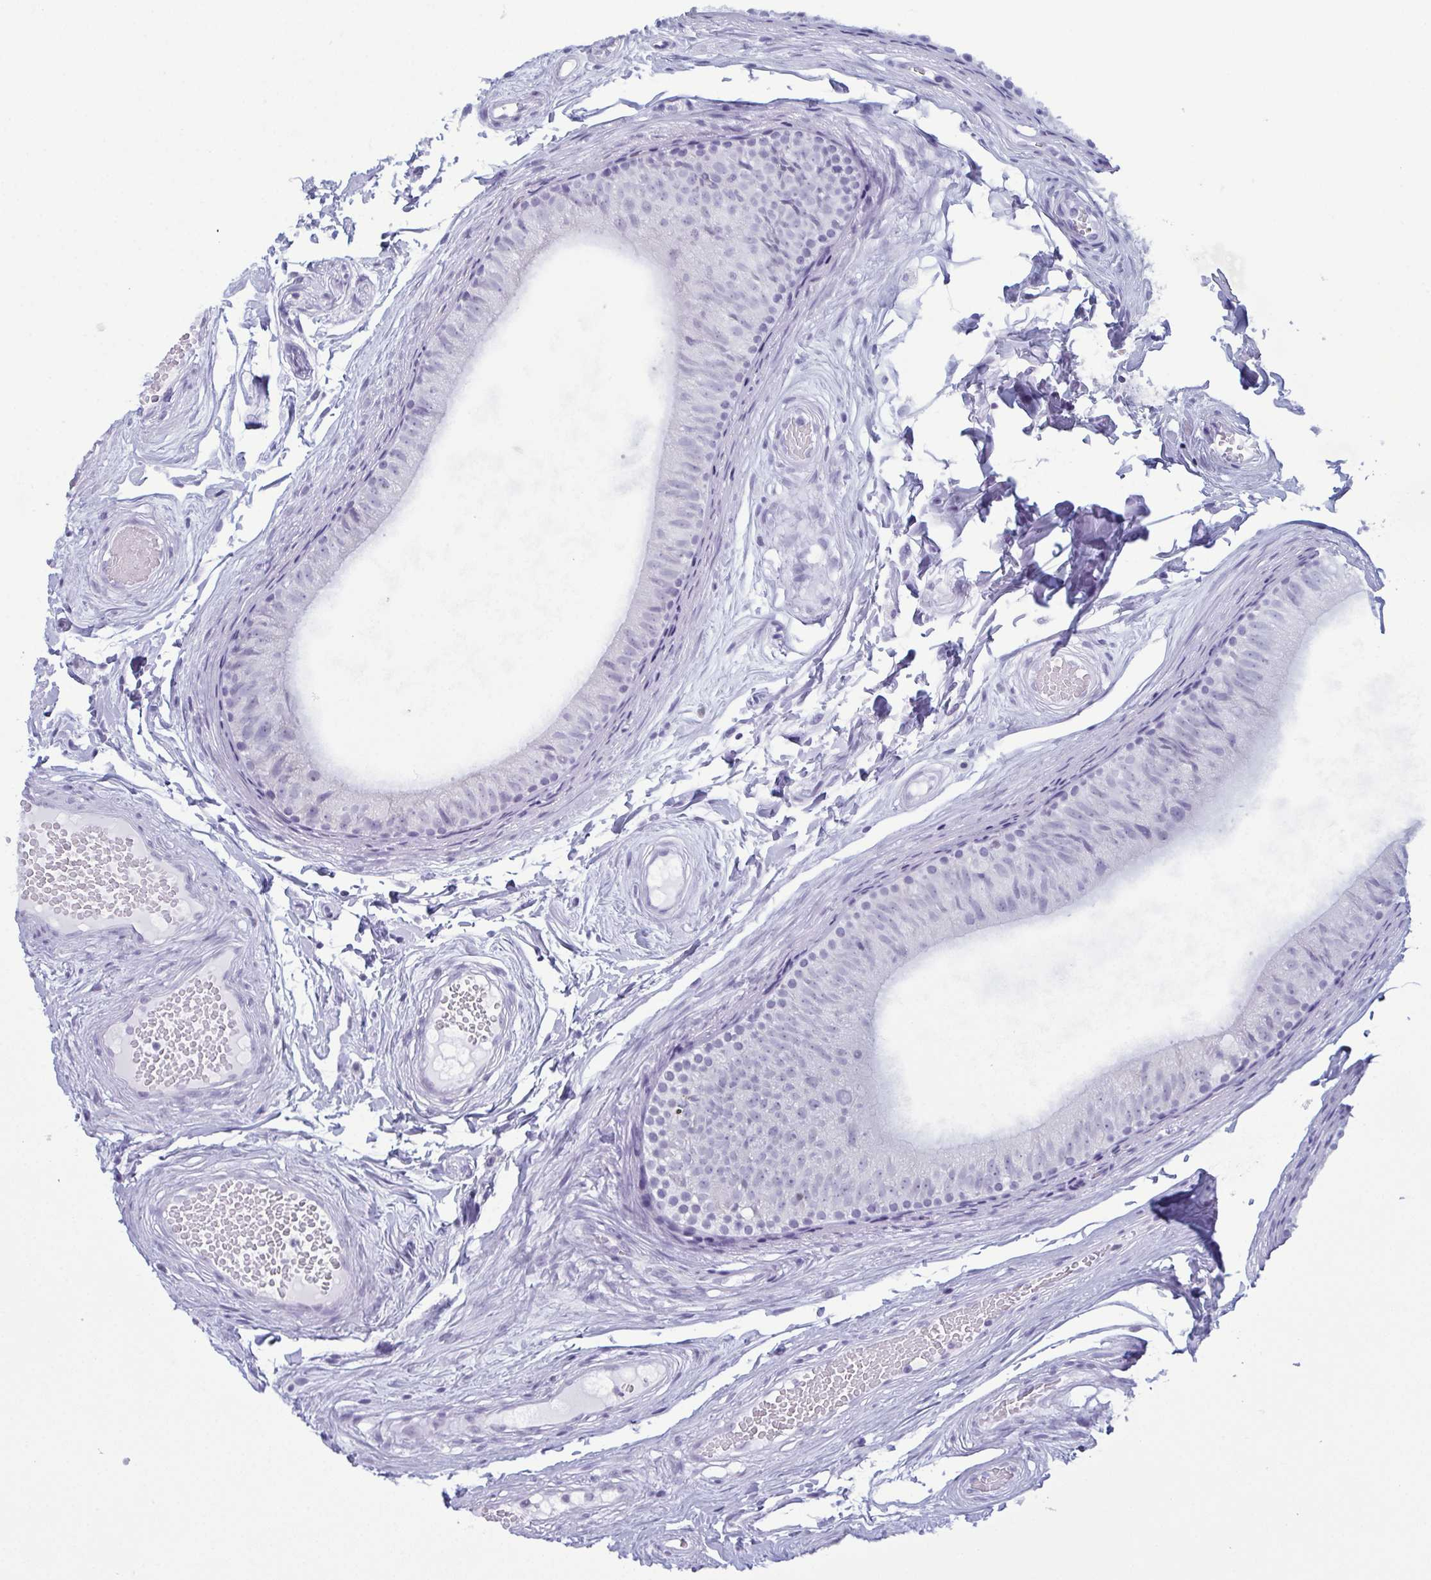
{"staining": {"intensity": "negative", "quantity": "none", "location": "none"}, "tissue": "epididymis", "cell_type": "Glandular cells", "image_type": "normal", "snomed": [{"axis": "morphology", "description": "Normal tissue, NOS"}, {"axis": "topography", "description": "Epididymis"}], "caption": "This histopathology image is of benign epididymis stained with IHC to label a protein in brown with the nuclei are counter-stained blue. There is no staining in glandular cells.", "gene": "RBM7", "patient": {"sex": "male", "age": 45}}